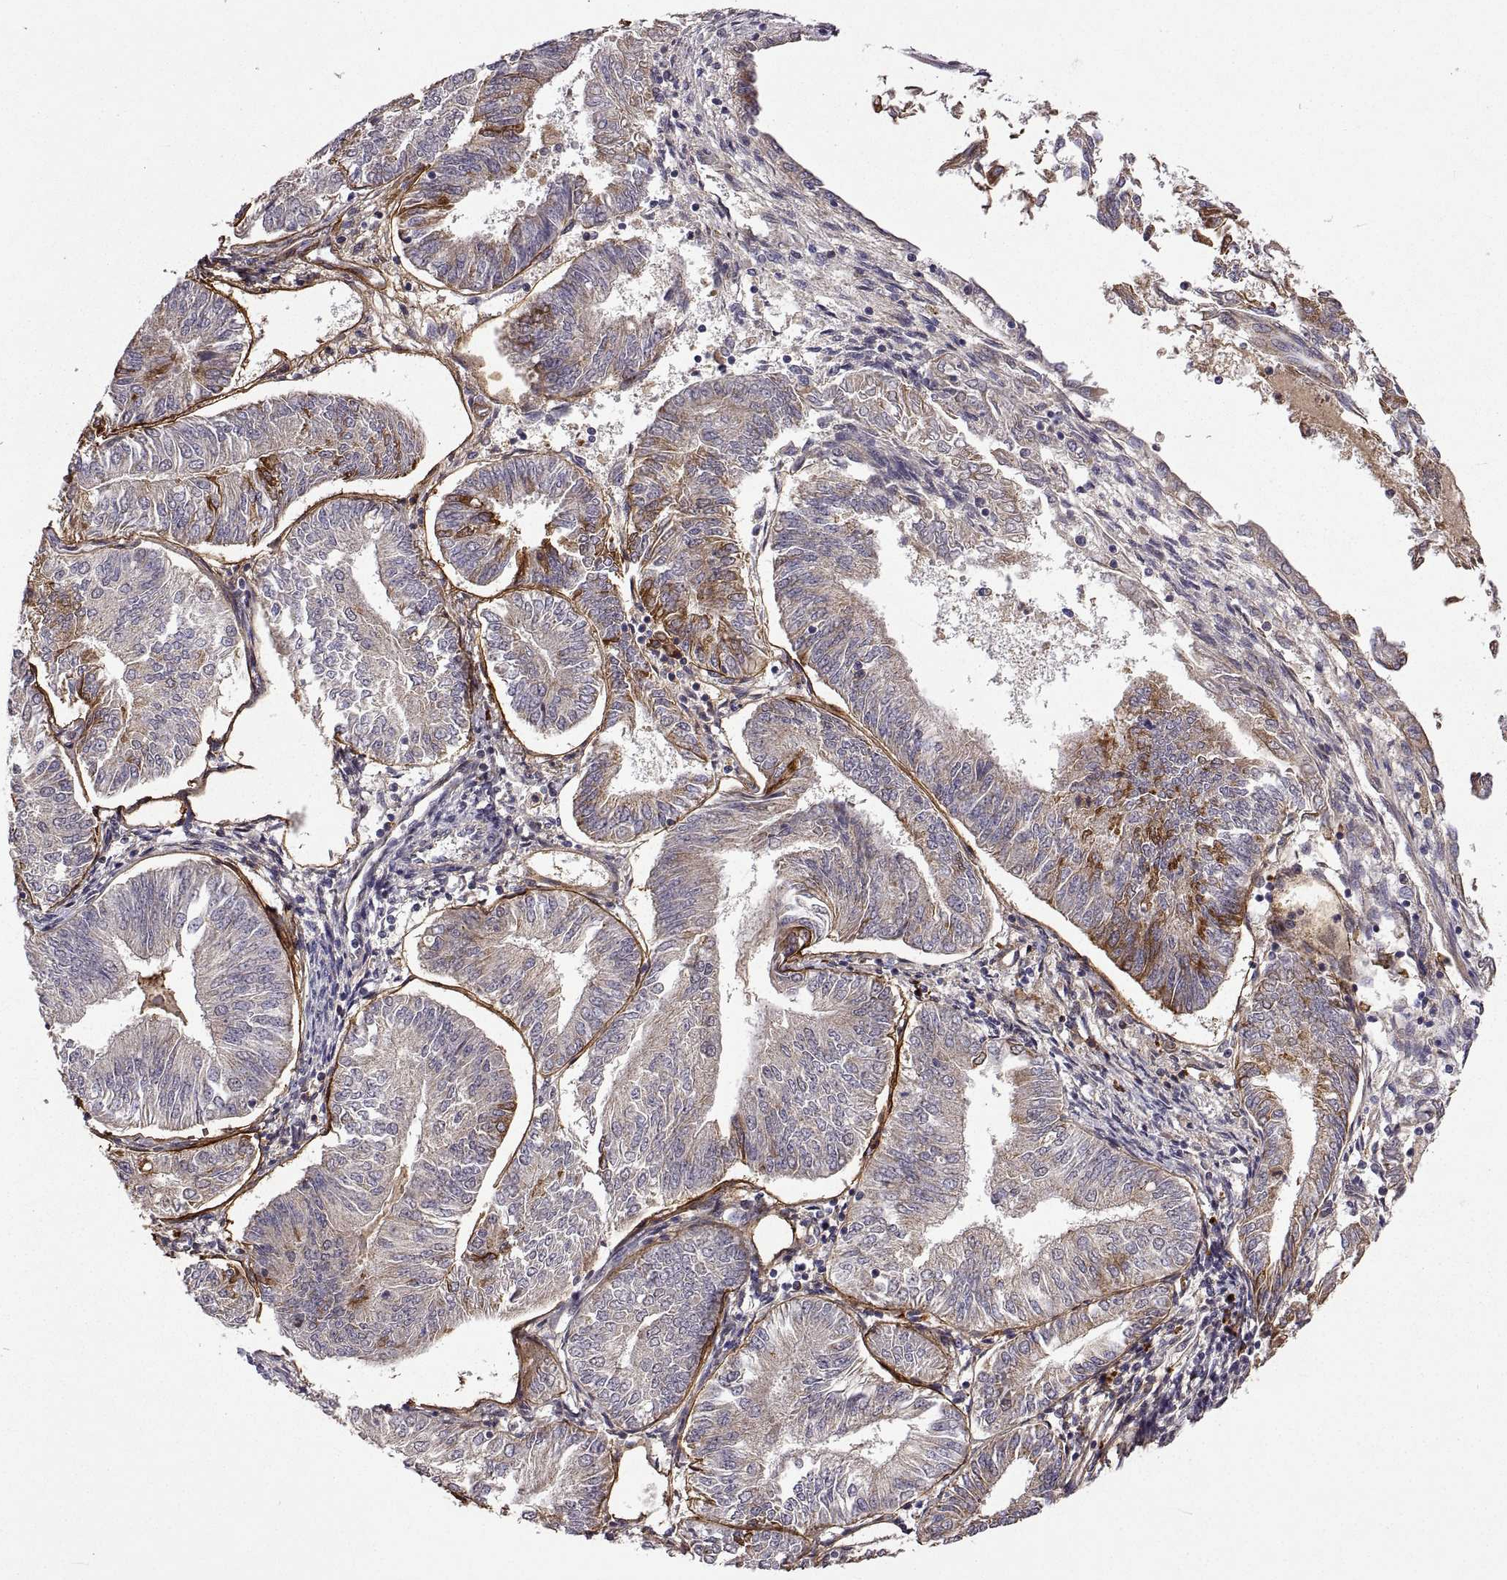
{"staining": {"intensity": "weak", "quantity": "25%-75%", "location": "cytoplasmic/membranous"}, "tissue": "endometrial cancer", "cell_type": "Tumor cells", "image_type": "cancer", "snomed": [{"axis": "morphology", "description": "Adenocarcinoma, NOS"}, {"axis": "topography", "description": "Endometrium"}], "caption": "Tumor cells demonstrate weak cytoplasmic/membranous positivity in approximately 25%-75% of cells in endometrial adenocarcinoma.", "gene": "LAMA1", "patient": {"sex": "female", "age": 58}}